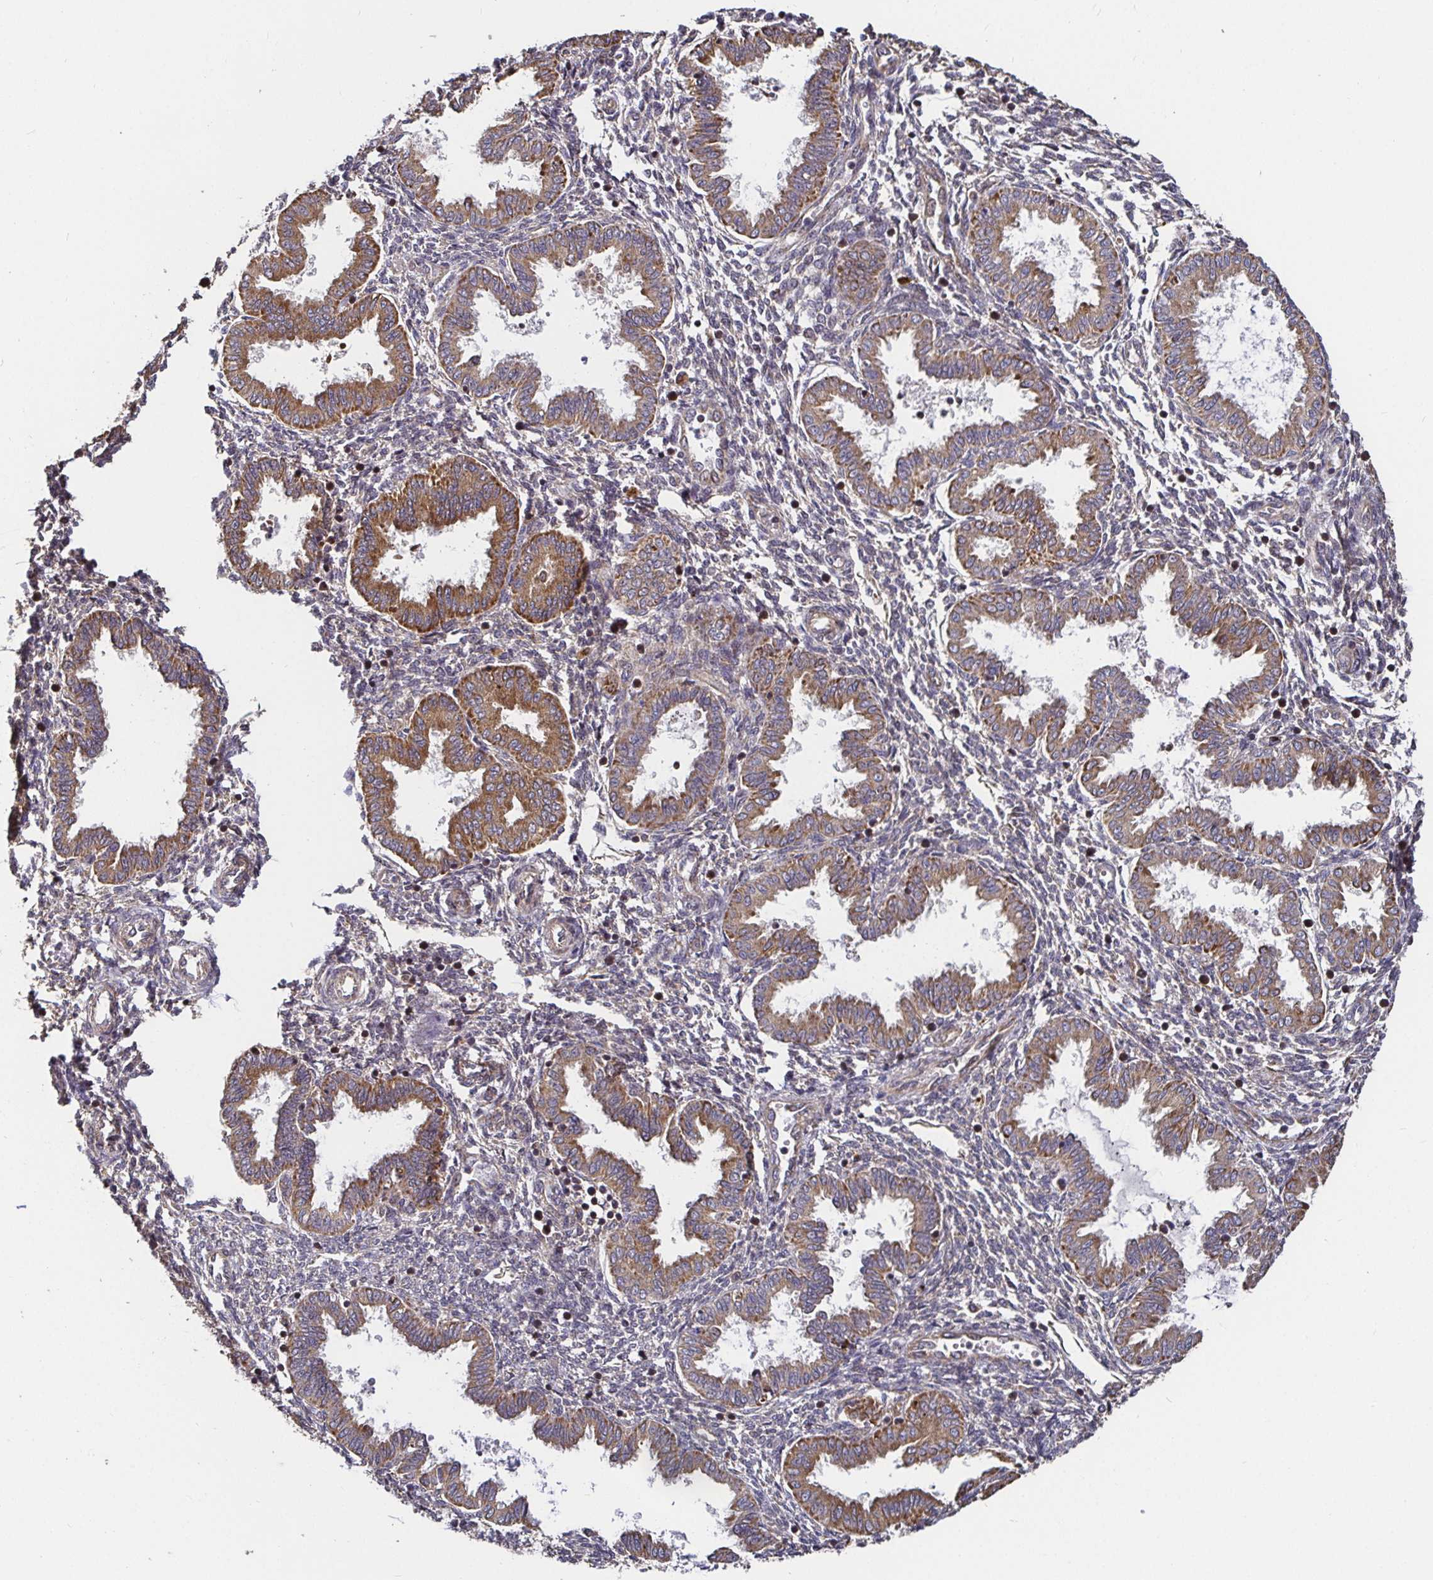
{"staining": {"intensity": "moderate", "quantity": "<25%", "location": "cytoplasmic/membranous"}, "tissue": "endometrium", "cell_type": "Cells in endometrial stroma", "image_type": "normal", "snomed": [{"axis": "morphology", "description": "Normal tissue, NOS"}, {"axis": "topography", "description": "Endometrium"}], "caption": "Brown immunohistochemical staining in normal endometrium demonstrates moderate cytoplasmic/membranous expression in about <25% of cells in endometrial stroma.", "gene": "MLST8", "patient": {"sex": "female", "age": 33}}